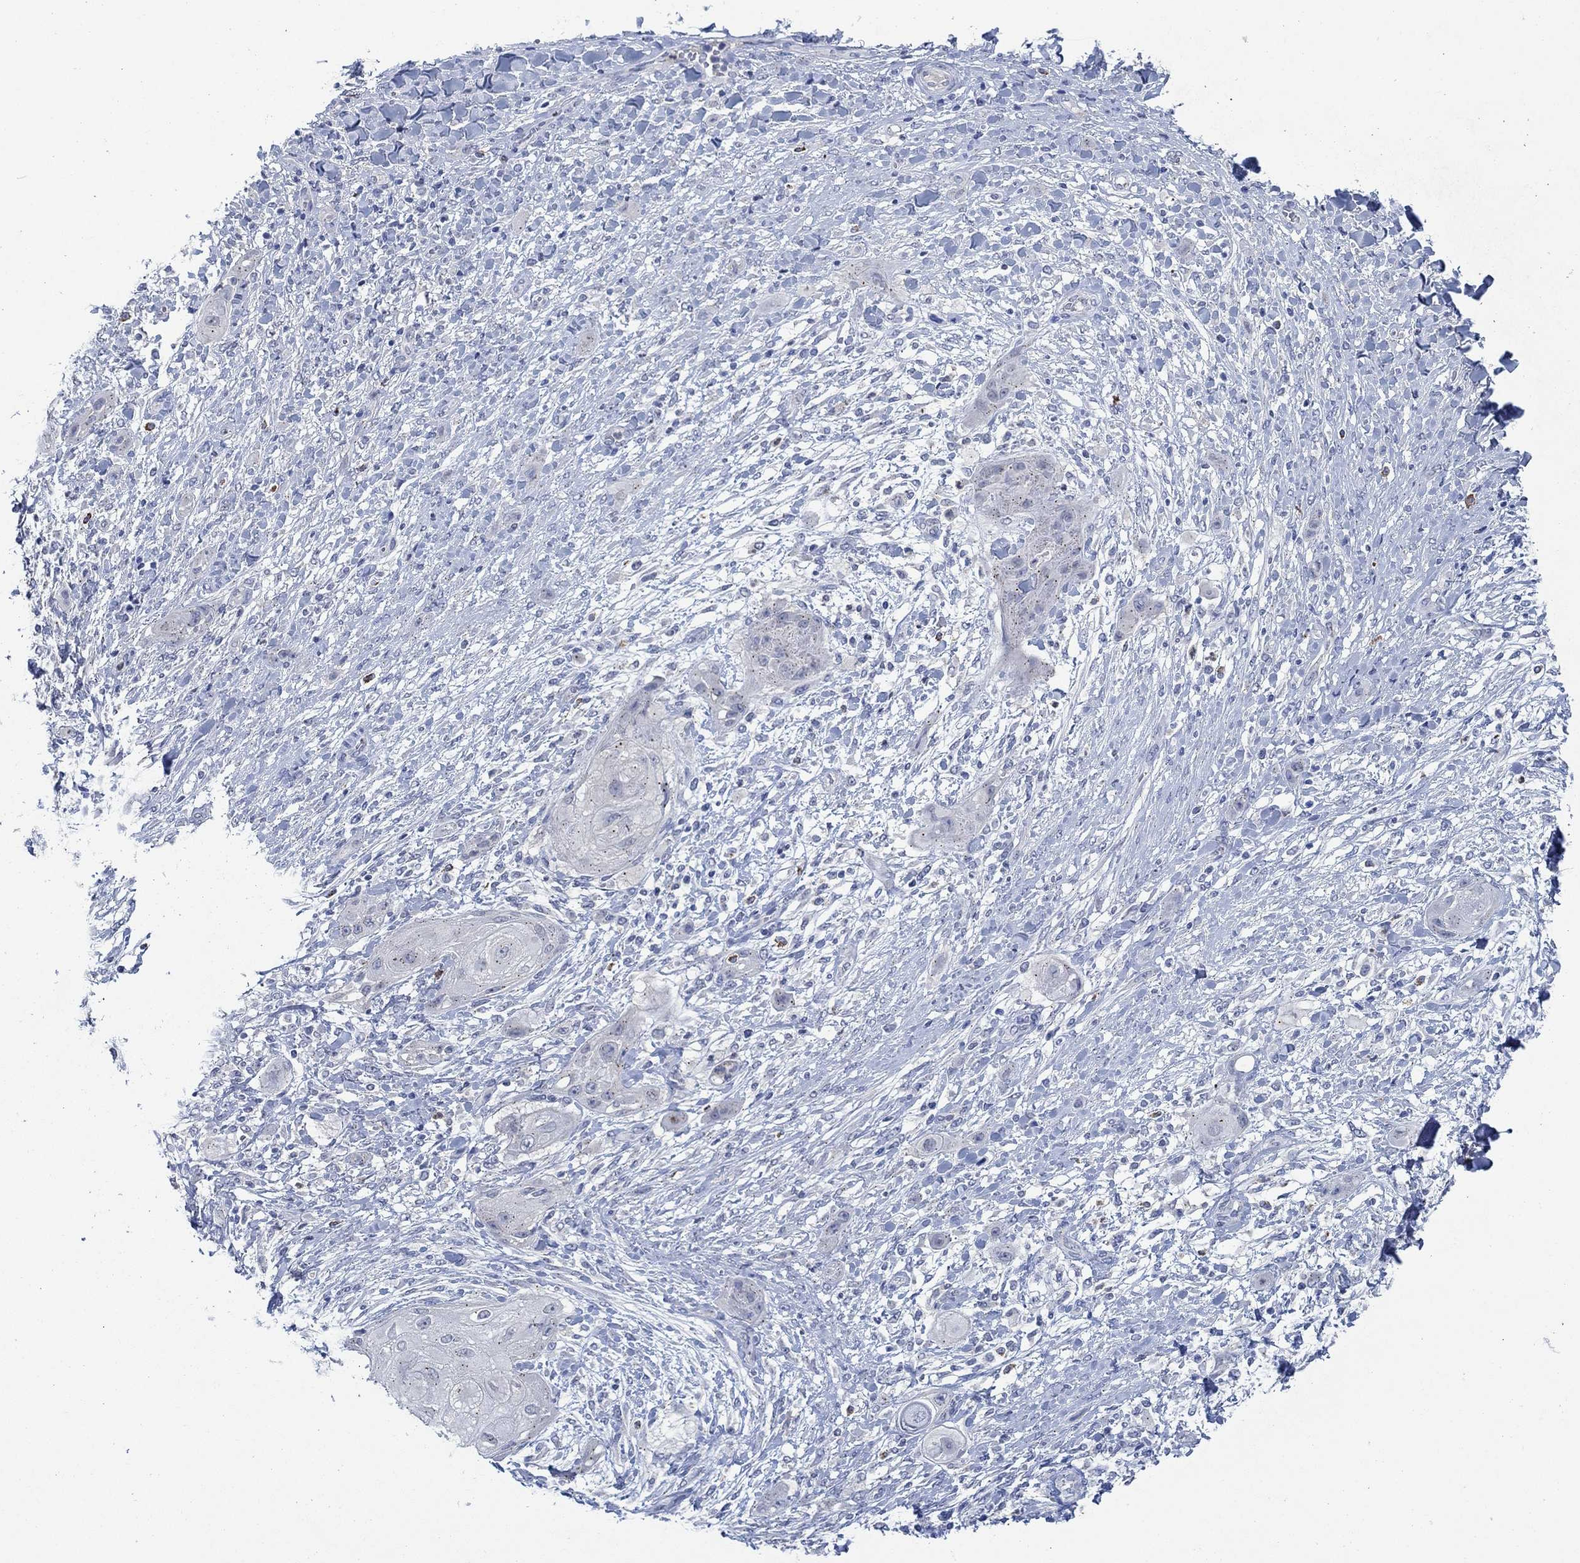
{"staining": {"intensity": "negative", "quantity": "none", "location": "none"}, "tissue": "skin cancer", "cell_type": "Tumor cells", "image_type": "cancer", "snomed": [{"axis": "morphology", "description": "Squamous cell carcinoma, NOS"}, {"axis": "topography", "description": "Skin"}], "caption": "The image shows no significant staining in tumor cells of skin squamous cell carcinoma.", "gene": "CPM", "patient": {"sex": "male", "age": 62}}